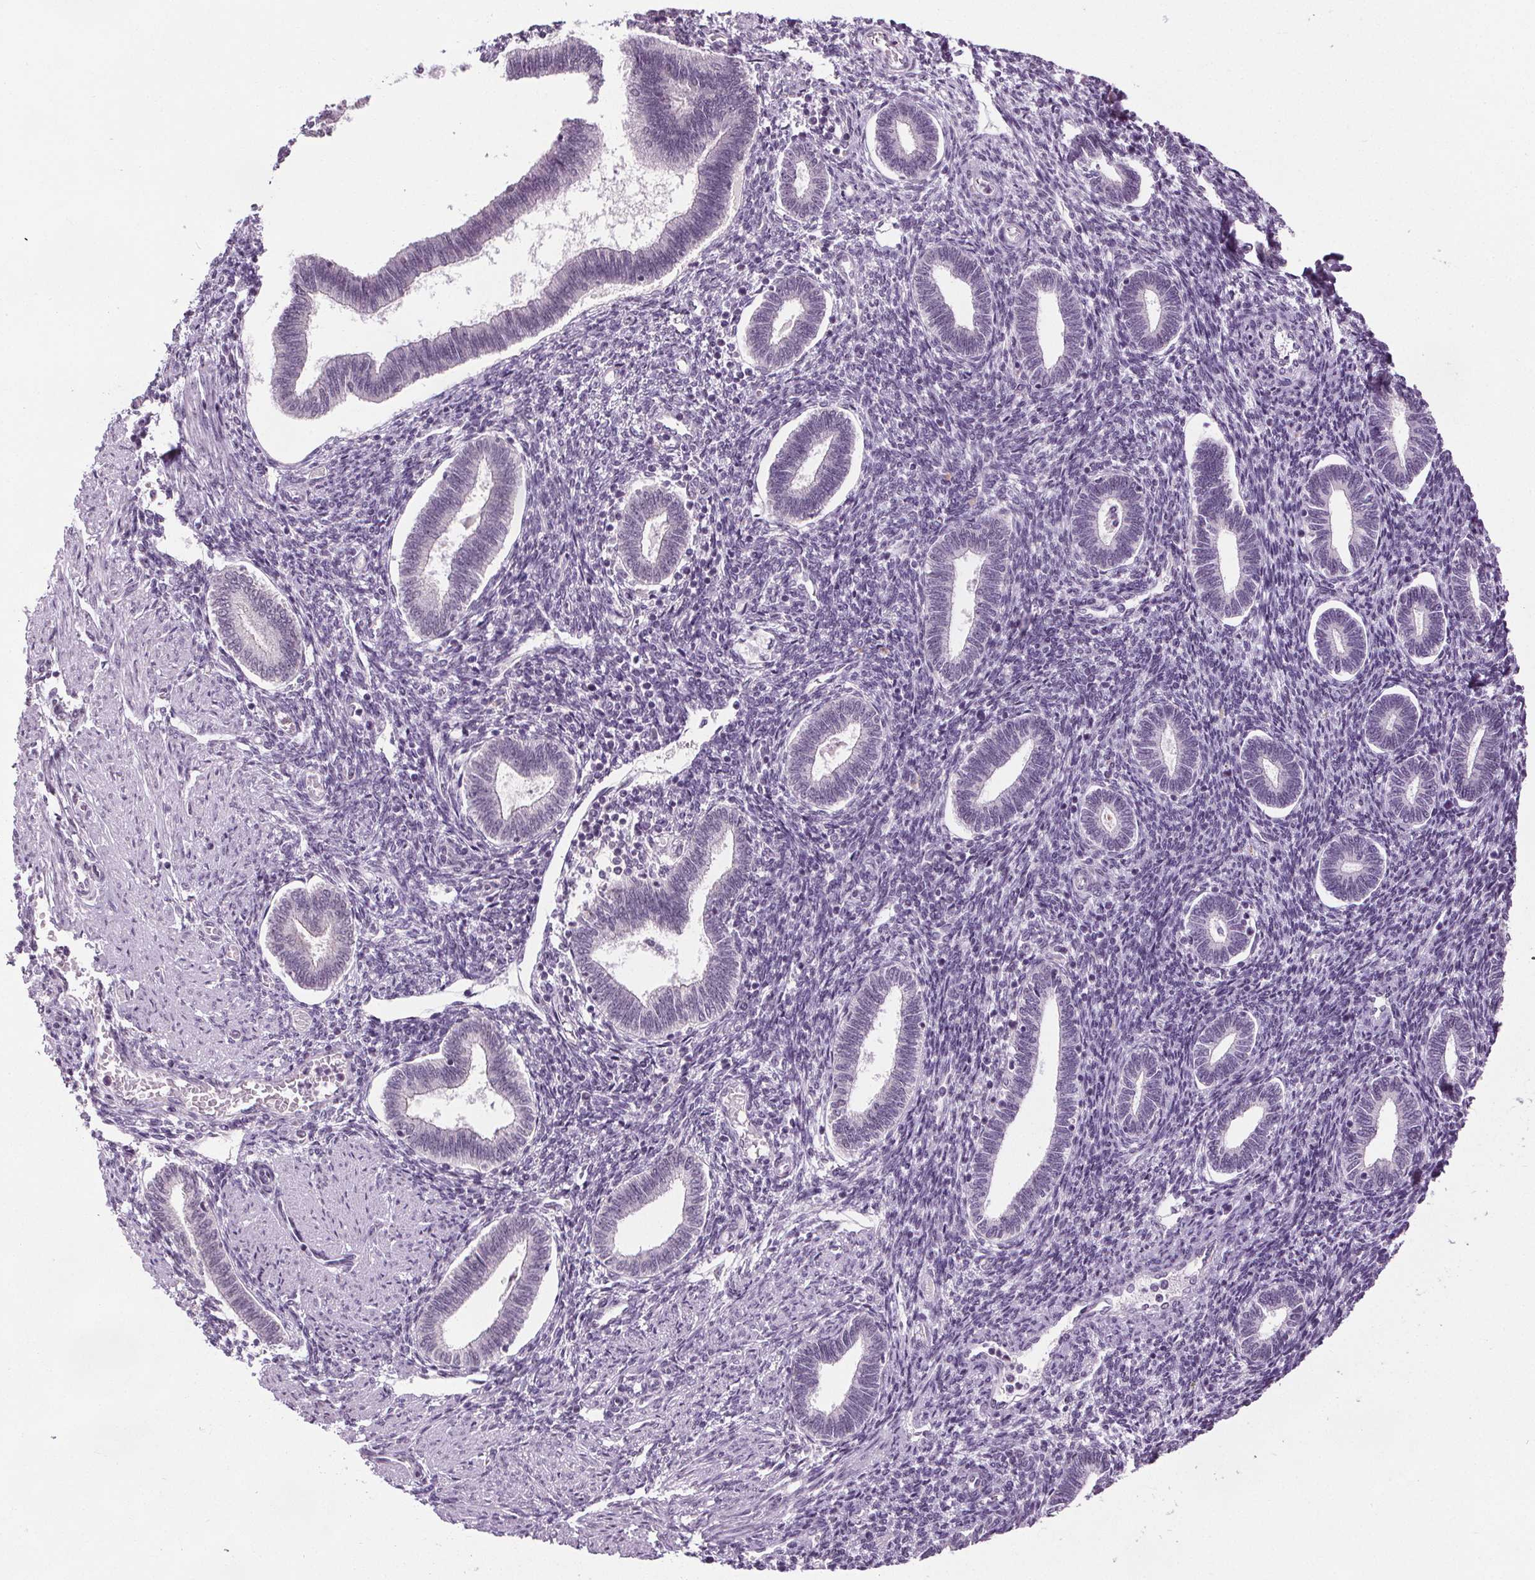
{"staining": {"intensity": "negative", "quantity": "none", "location": "none"}, "tissue": "endometrium", "cell_type": "Cells in endometrial stroma", "image_type": "normal", "snomed": [{"axis": "morphology", "description": "Normal tissue, NOS"}, {"axis": "topography", "description": "Endometrium"}], "caption": "DAB immunohistochemical staining of unremarkable human endometrium shows no significant positivity in cells in endometrial stroma.", "gene": "SLC2A9", "patient": {"sex": "female", "age": 42}}